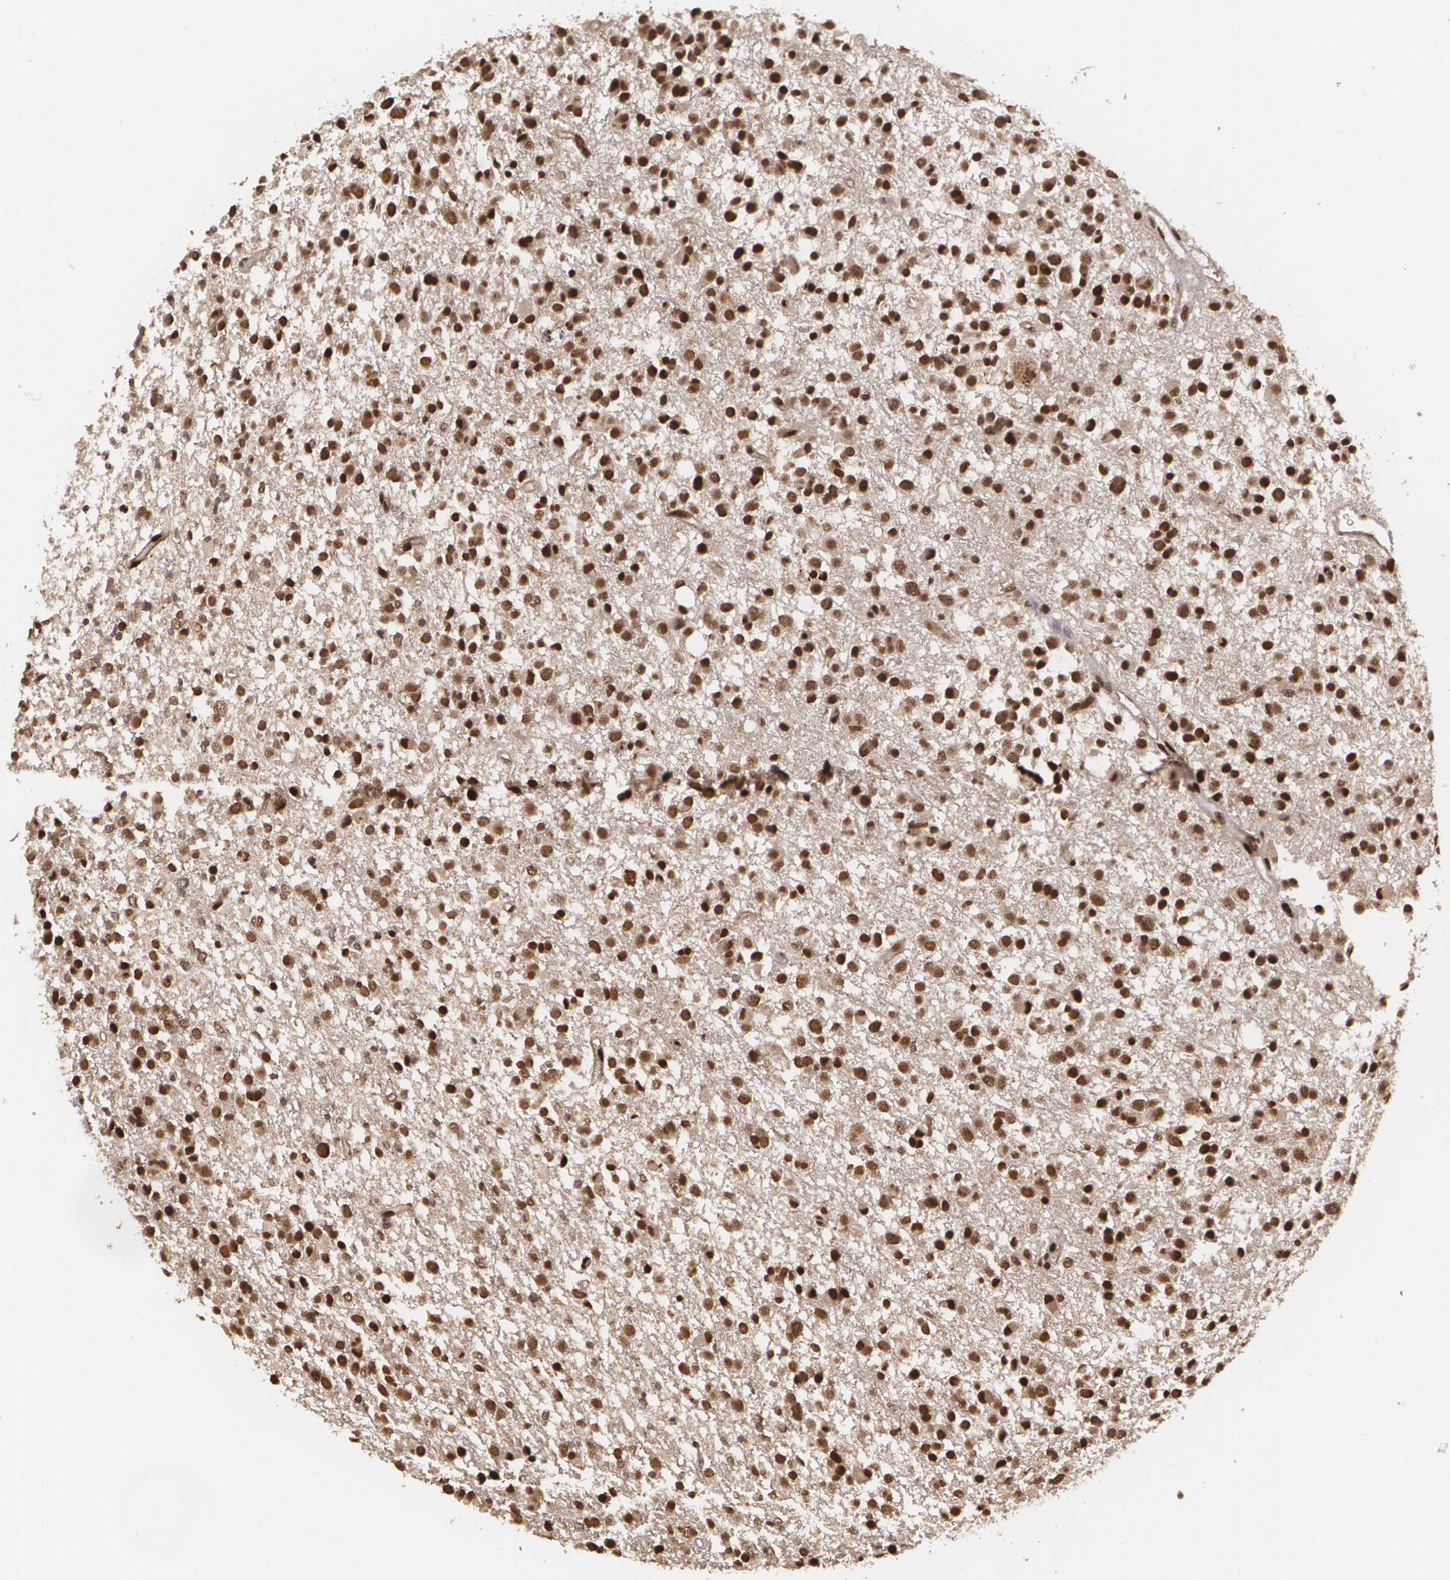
{"staining": {"intensity": "strong", "quantity": ">75%", "location": "nuclear"}, "tissue": "glioma", "cell_type": "Tumor cells", "image_type": "cancer", "snomed": [{"axis": "morphology", "description": "Glioma, malignant, Low grade"}, {"axis": "topography", "description": "Brain"}], "caption": "DAB (3,3'-diaminobenzidine) immunohistochemical staining of human glioma displays strong nuclear protein staining in about >75% of tumor cells.", "gene": "RXRB", "patient": {"sex": "female", "age": 36}}